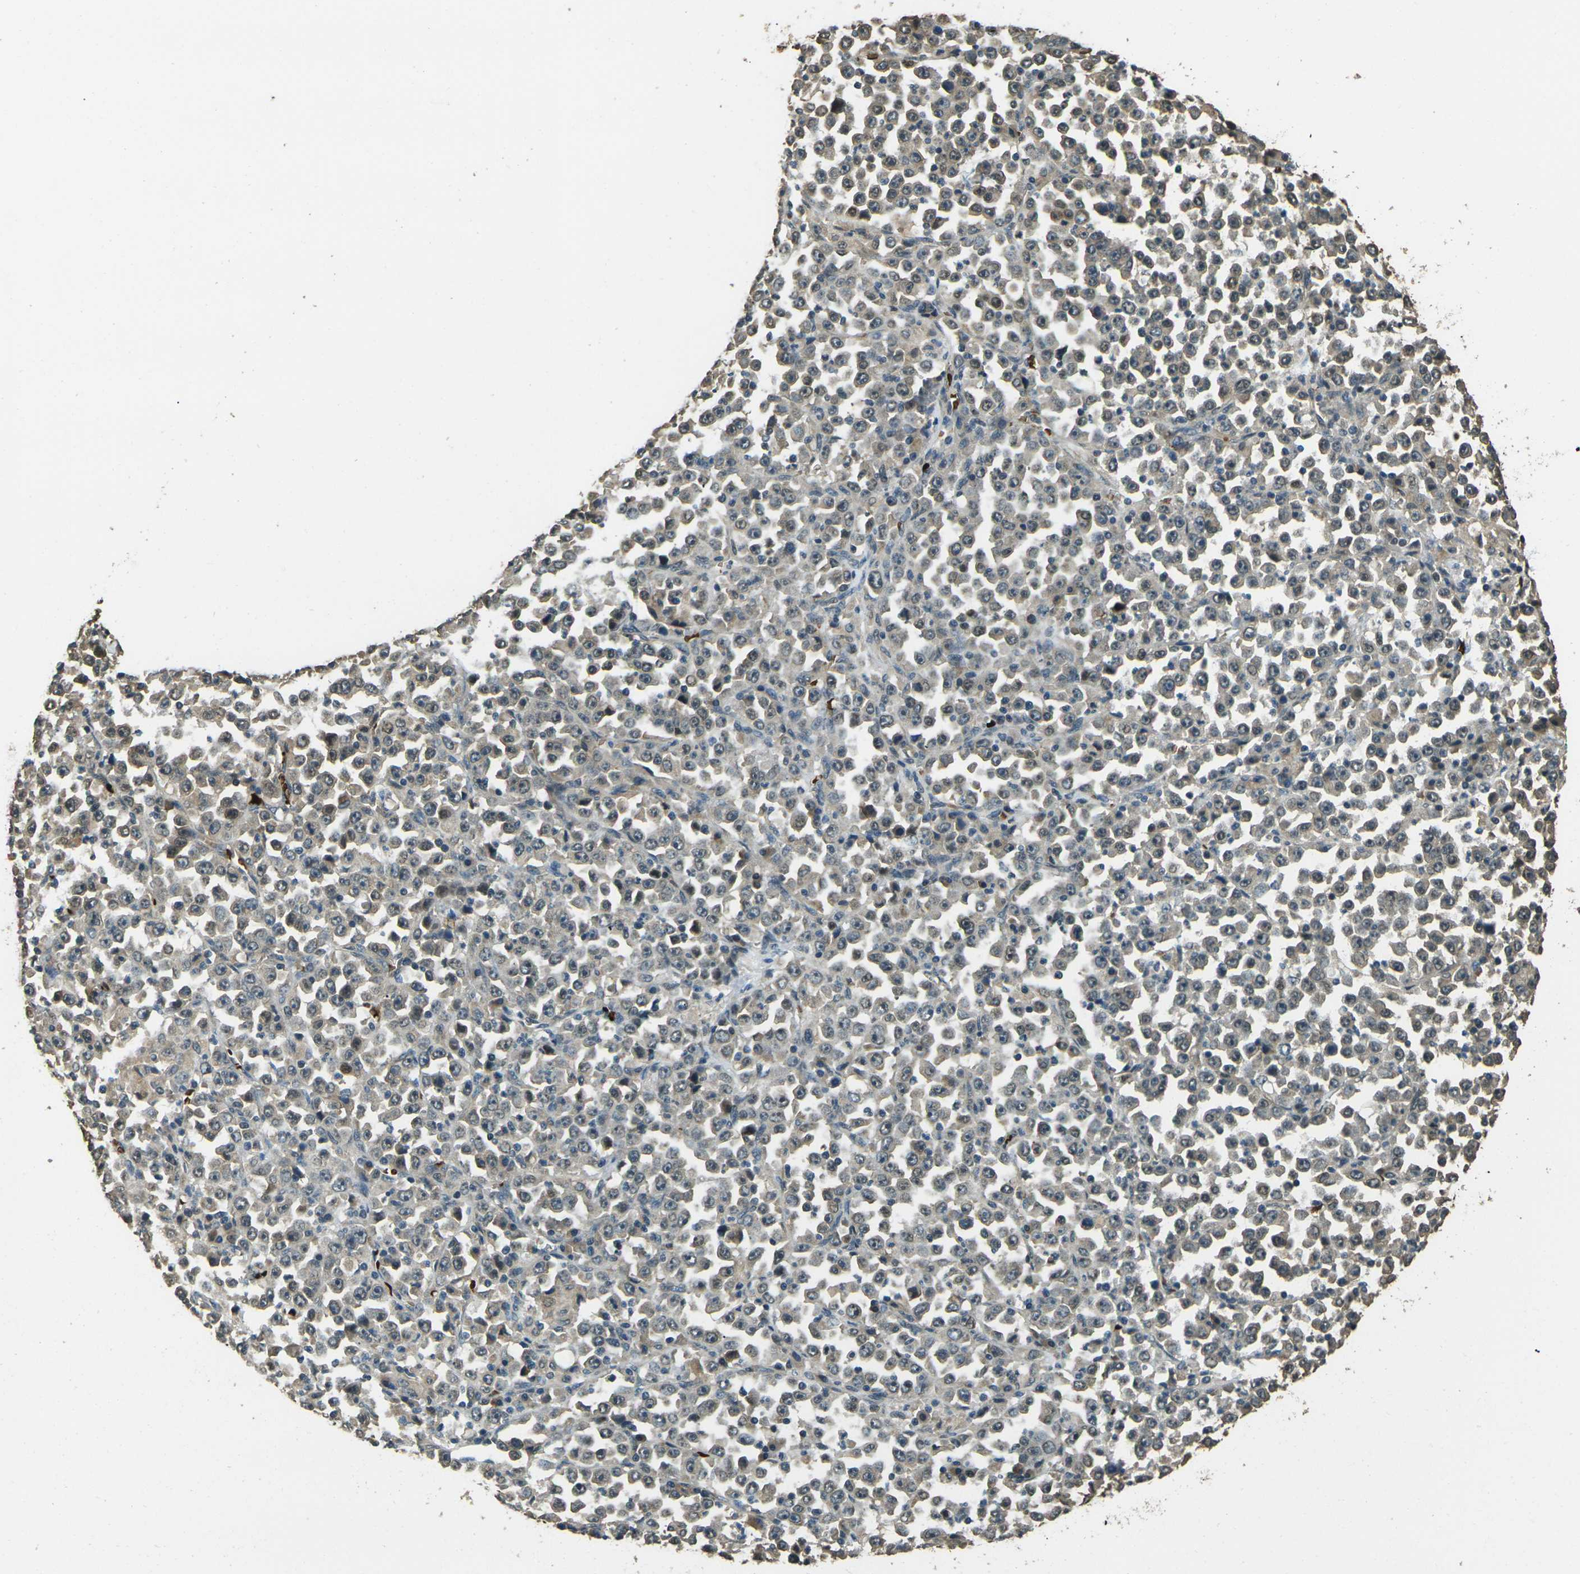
{"staining": {"intensity": "weak", "quantity": ">75%", "location": "cytoplasmic/membranous,nuclear"}, "tissue": "stomach cancer", "cell_type": "Tumor cells", "image_type": "cancer", "snomed": [{"axis": "morphology", "description": "Normal tissue, NOS"}, {"axis": "morphology", "description": "Adenocarcinoma, NOS"}, {"axis": "topography", "description": "Stomach, upper"}, {"axis": "topography", "description": "Stomach"}], "caption": "An image of human stomach cancer (adenocarcinoma) stained for a protein exhibits weak cytoplasmic/membranous and nuclear brown staining in tumor cells.", "gene": "TOR1A", "patient": {"sex": "male", "age": 59}}